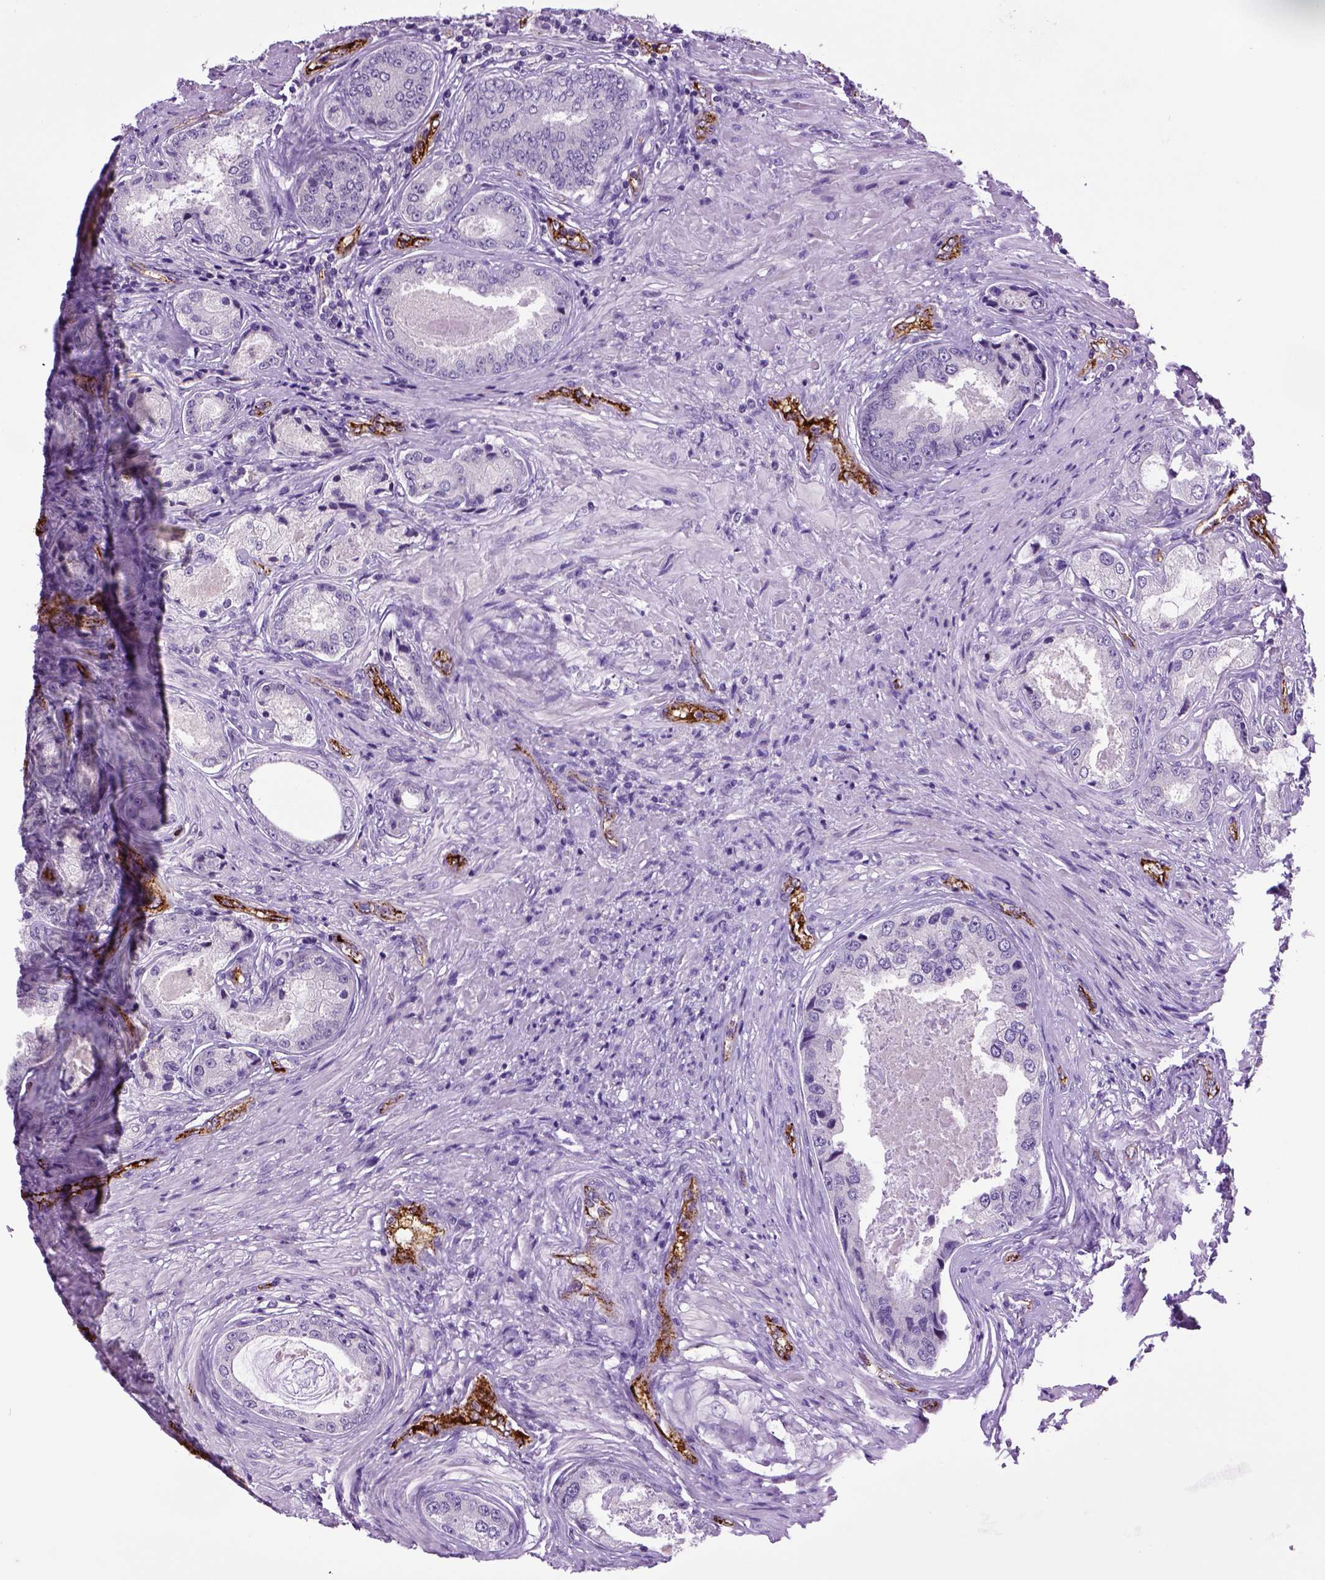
{"staining": {"intensity": "negative", "quantity": "none", "location": "none"}, "tissue": "prostate cancer", "cell_type": "Tumor cells", "image_type": "cancer", "snomed": [{"axis": "morphology", "description": "Adenocarcinoma, Low grade"}, {"axis": "topography", "description": "Prostate"}], "caption": "Immunohistochemical staining of human prostate cancer (adenocarcinoma (low-grade)) displays no significant staining in tumor cells.", "gene": "VWF", "patient": {"sex": "male", "age": 68}}